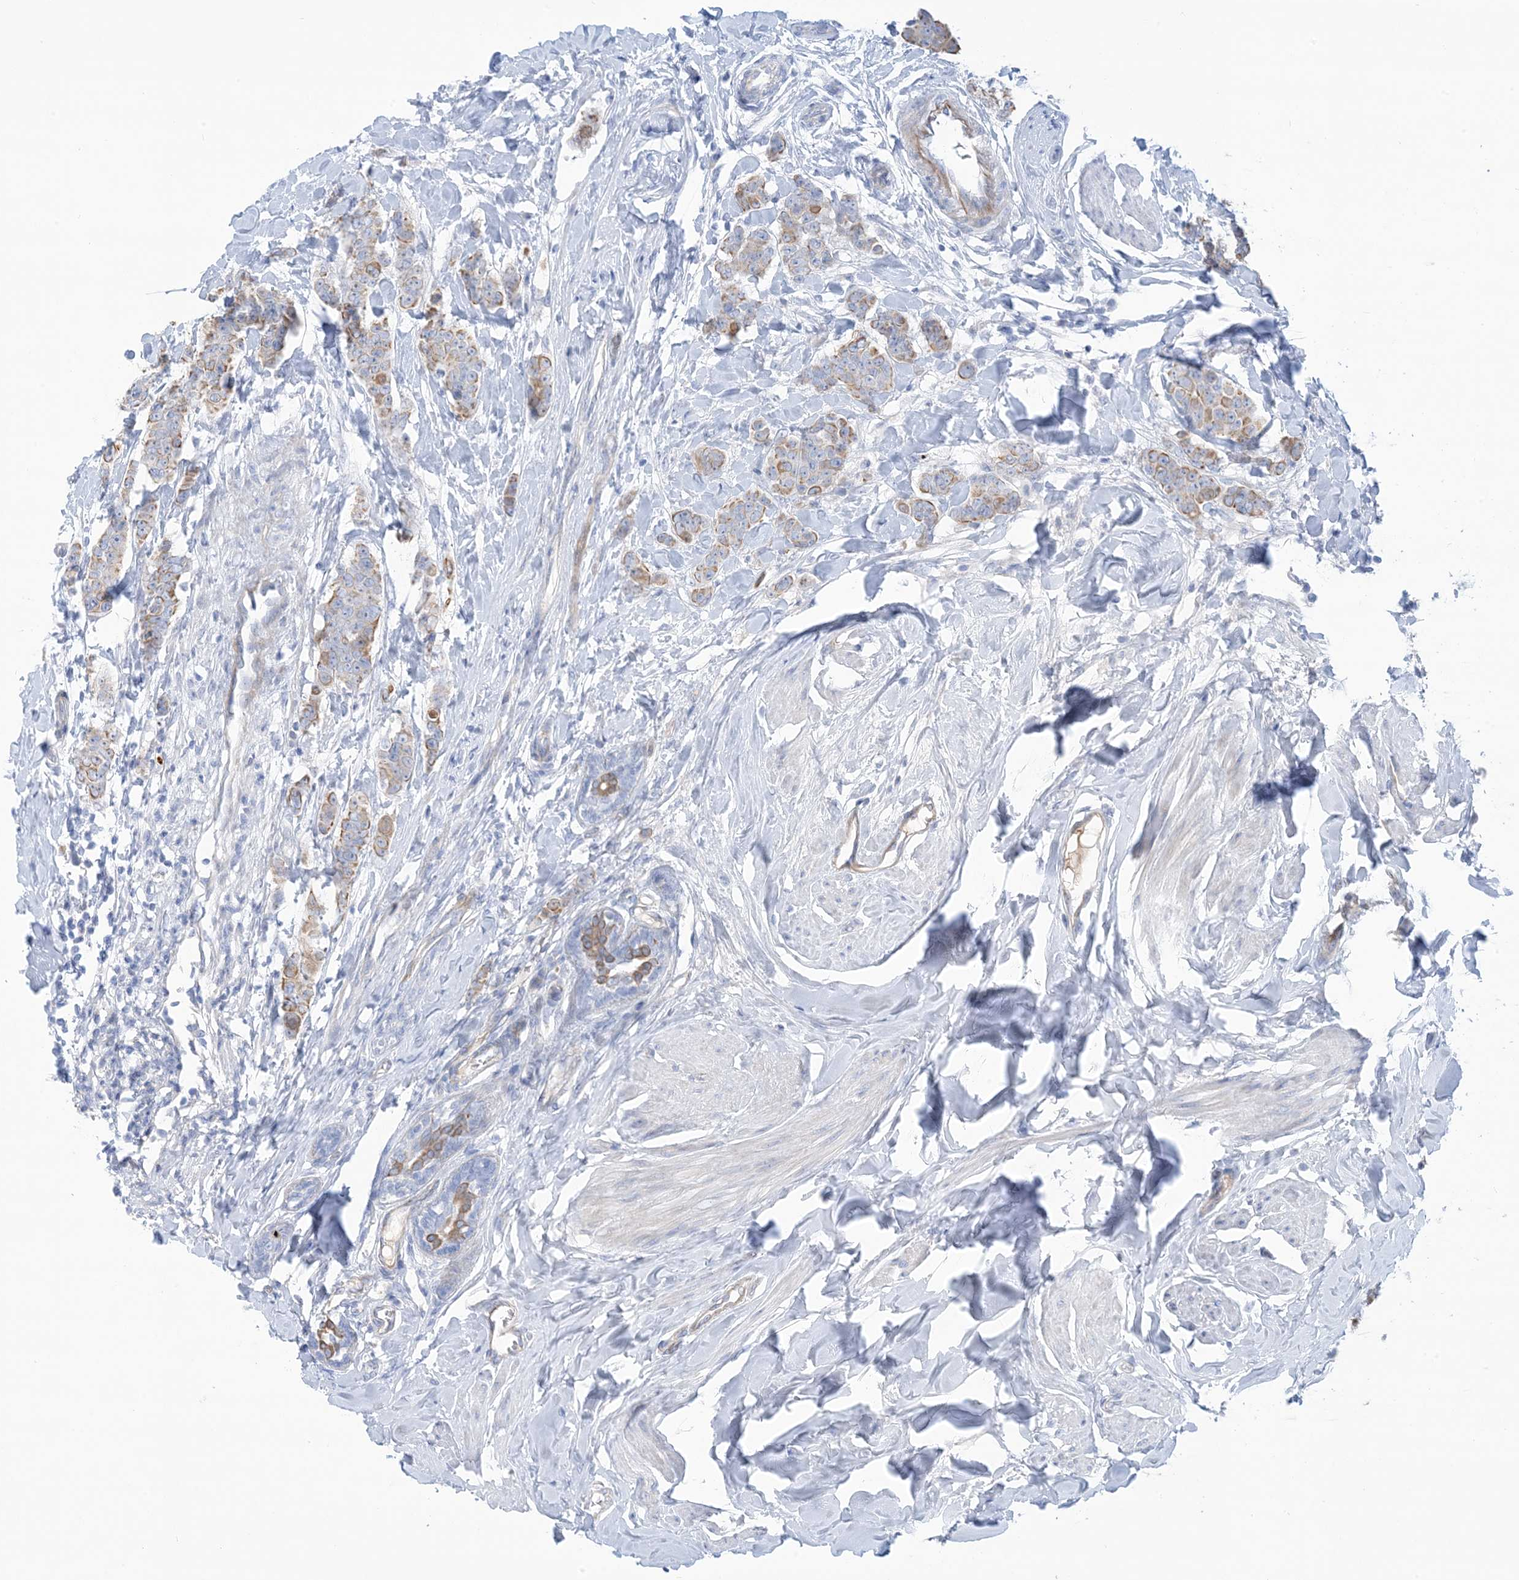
{"staining": {"intensity": "moderate", "quantity": "25%-75%", "location": "cytoplasmic/membranous"}, "tissue": "breast cancer", "cell_type": "Tumor cells", "image_type": "cancer", "snomed": [{"axis": "morphology", "description": "Duct carcinoma"}, {"axis": "topography", "description": "Breast"}], "caption": "Protein expression analysis of breast cancer shows moderate cytoplasmic/membranous positivity in approximately 25%-75% of tumor cells. (DAB (3,3'-diaminobenzidine) IHC, brown staining for protein, blue staining for nuclei).", "gene": "ATP11C", "patient": {"sex": "female", "age": 40}}